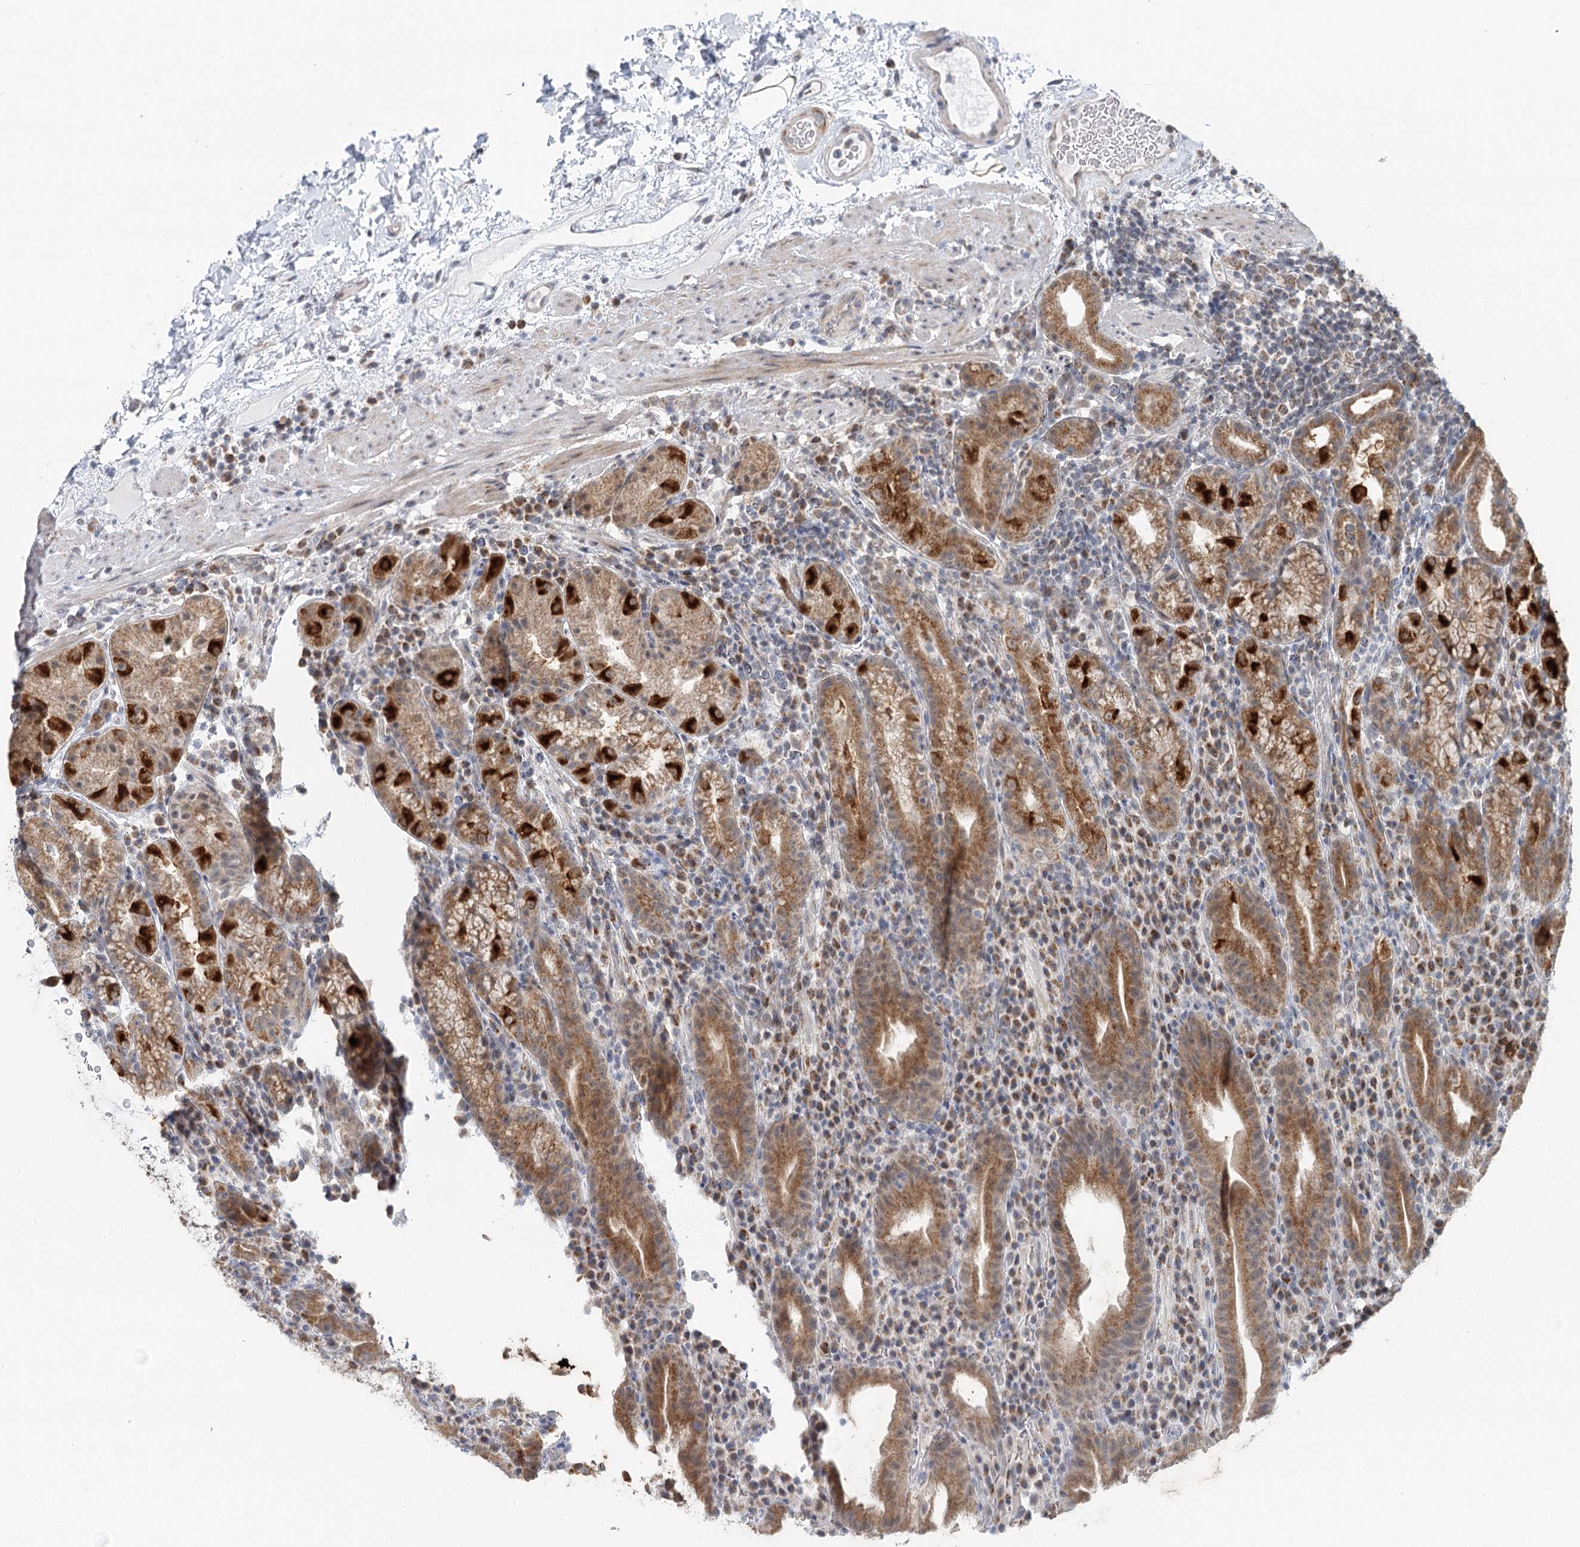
{"staining": {"intensity": "strong", "quantity": ">75%", "location": "cytoplasmic/membranous"}, "tissue": "stomach", "cell_type": "Glandular cells", "image_type": "normal", "snomed": [{"axis": "morphology", "description": "Normal tissue, NOS"}, {"axis": "morphology", "description": "Inflammation, NOS"}, {"axis": "topography", "description": "Stomach"}], "caption": "Immunohistochemical staining of normal stomach demonstrates high levels of strong cytoplasmic/membranous positivity in approximately >75% of glandular cells.", "gene": "RNF150", "patient": {"sex": "male", "age": 79}}